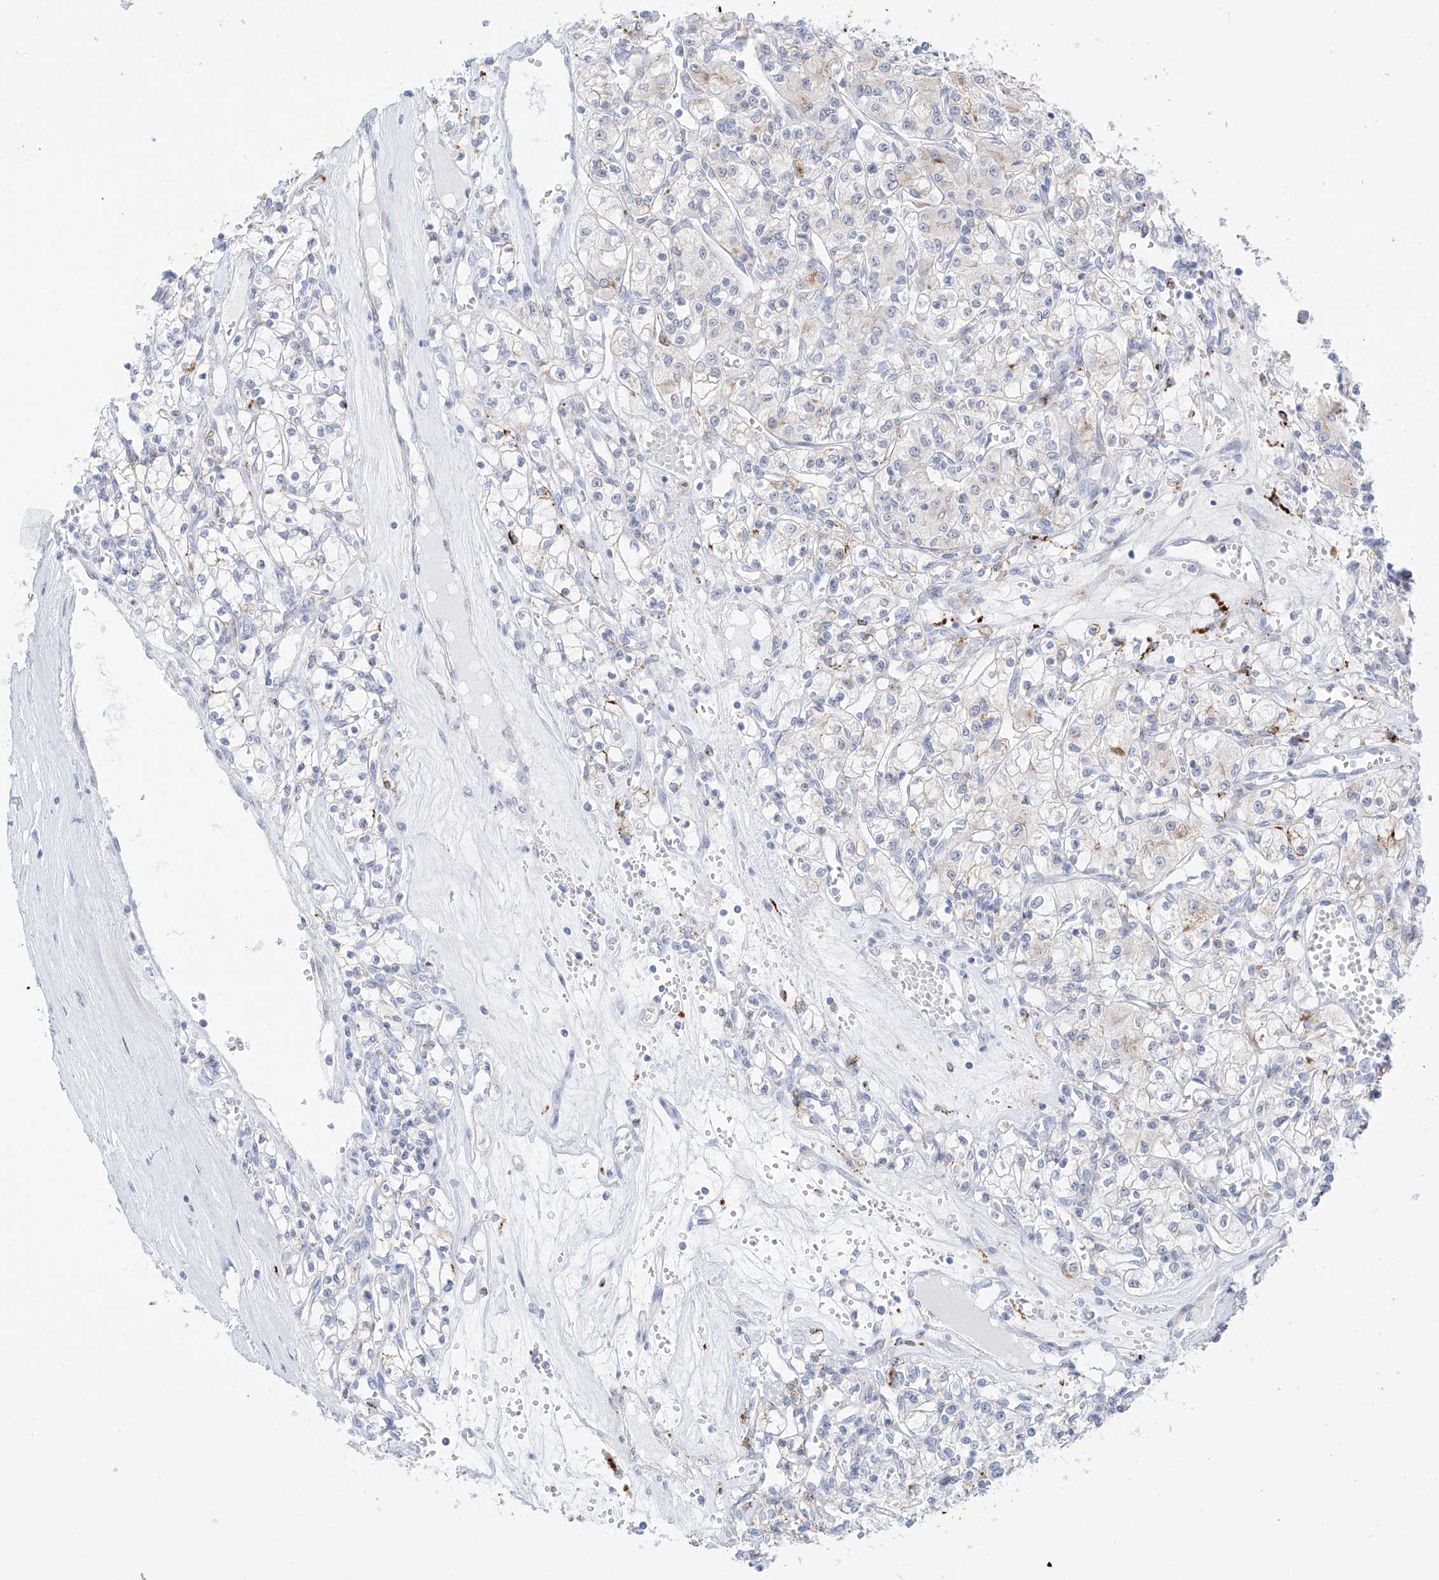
{"staining": {"intensity": "negative", "quantity": "none", "location": "none"}, "tissue": "renal cancer", "cell_type": "Tumor cells", "image_type": "cancer", "snomed": [{"axis": "morphology", "description": "Adenocarcinoma, NOS"}, {"axis": "topography", "description": "Kidney"}], "caption": "IHC micrograph of neoplastic tissue: human renal cancer stained with DAB (3,3'-diaminobenzidine) reveals no significant protein expression in tumor cells. Nuclei are stained in blue.", "gene": "PSPH", "patient": {"sex": "female", "age": 59}}